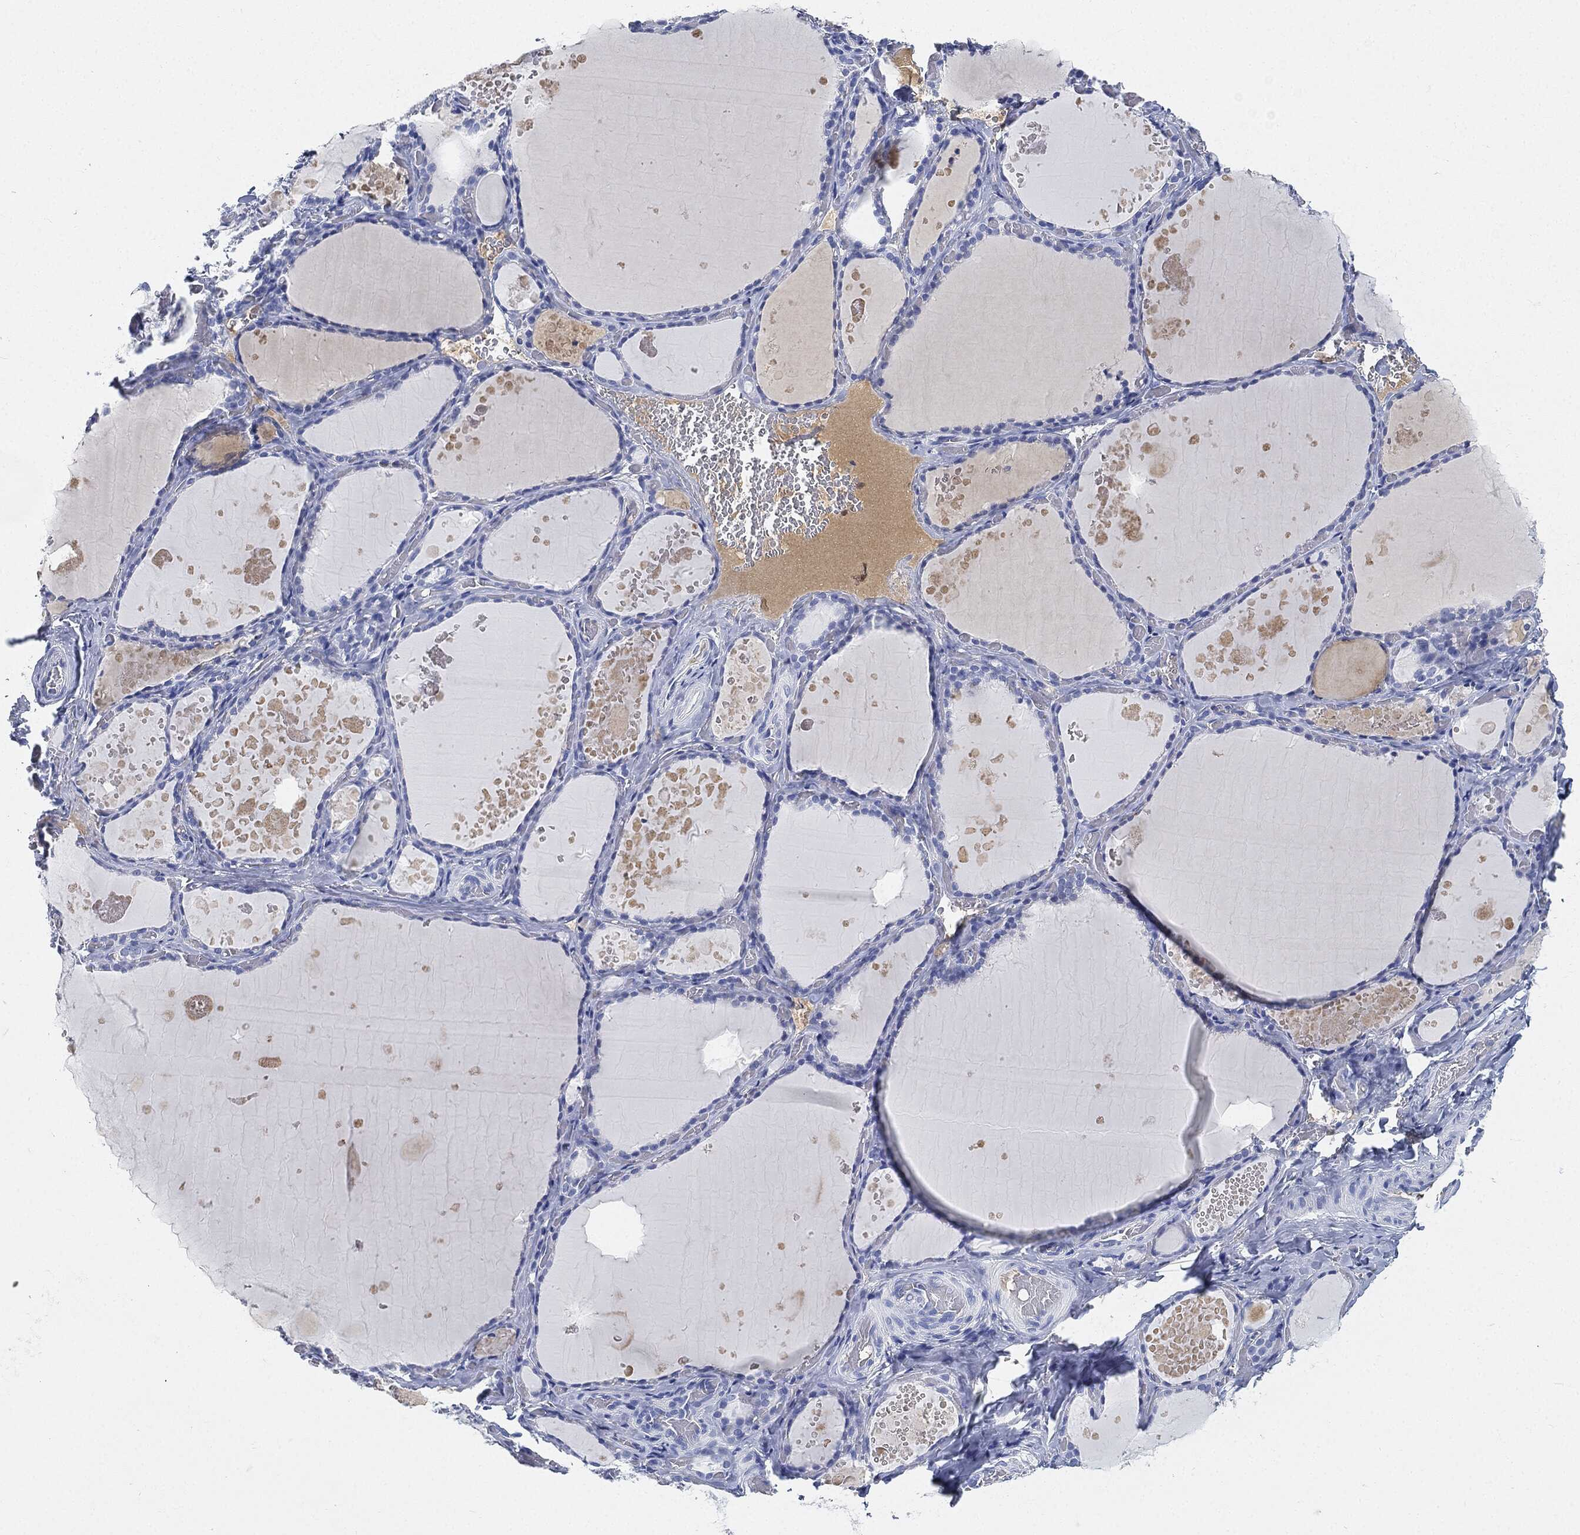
{"staining": {"intensity": "negative", "quantity": "none", "location": "none"}, "tissue": "thyroid gland", "cell_type": "Glandular cells", "image_type": "normal", "snomed": [{"axis": "morphology", "description": "Normal tissue, NOS"}, {"axis": "topography", "description": "Thyroid gland"}], "caption": "Unremarkable thyroid gland was stained to show a protein in brown. There is no significant expression in glandular cells. (Immunohistochemistry (ihc), brightfield microscopy, high magnification).", "gene": "IGLV6", "patient": {"sex": "female", "age": 56}}